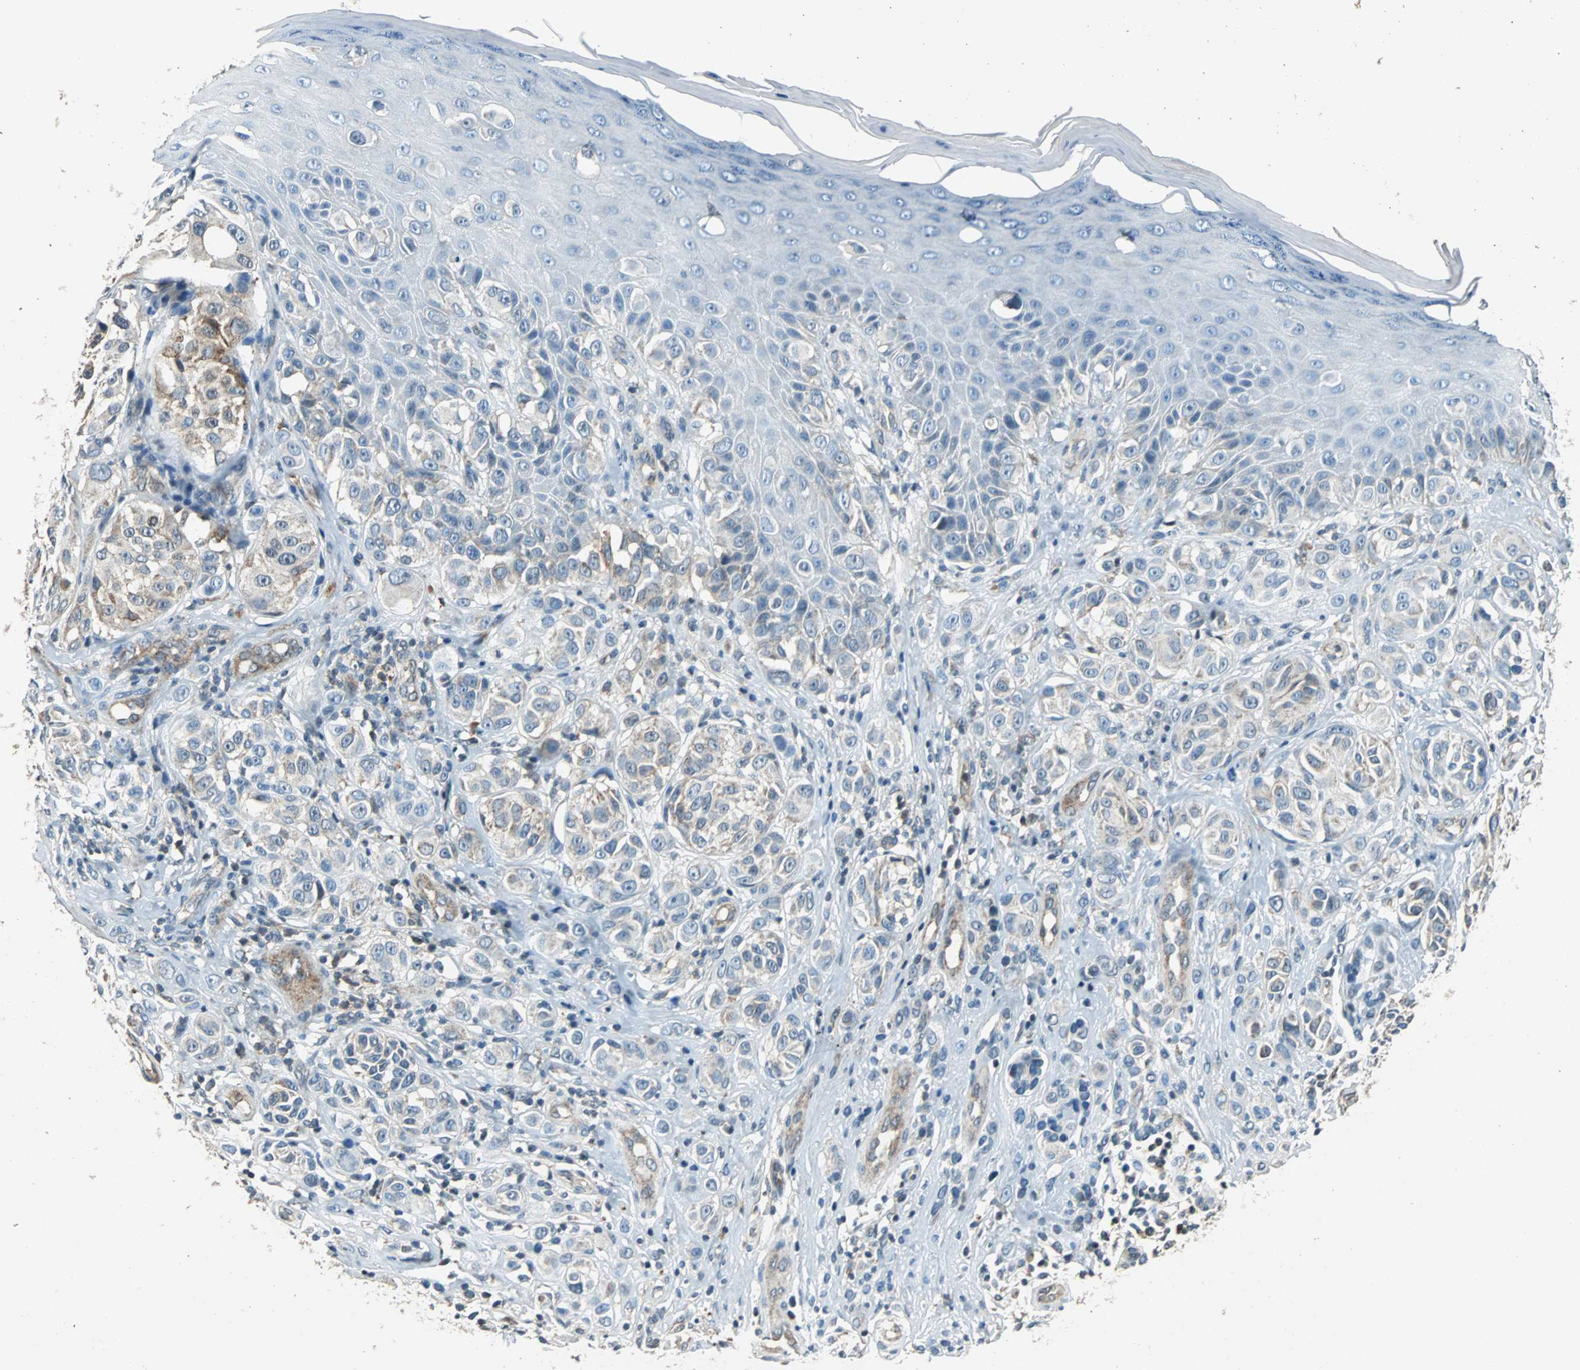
{"staining": {"intensity": "moderate", "quantity": "25%-75%", "location": "cytoplasmic/membranous"}, "tissue": "melanoma", "cell_type": "Tumor cells", "image_type": "cancer", "snomed": [{"axis": "morphology", "description": "Malignant melanoma, NOS"}, {"axis": "topography", "description": "Skin"}], "caption": "Protein staining of melanoma tissue demonstrates moderate cytoplasmic/membranous staining in approximately 25%-75% of tumor cells. The staining was performed using DAB to visualize the protein expression in brown, while the nuclei were stained in blue with hematoxylin (Magnification: 20x).", "gene": "GSDMD", "patient": {"sex": "male", "age": 57}}